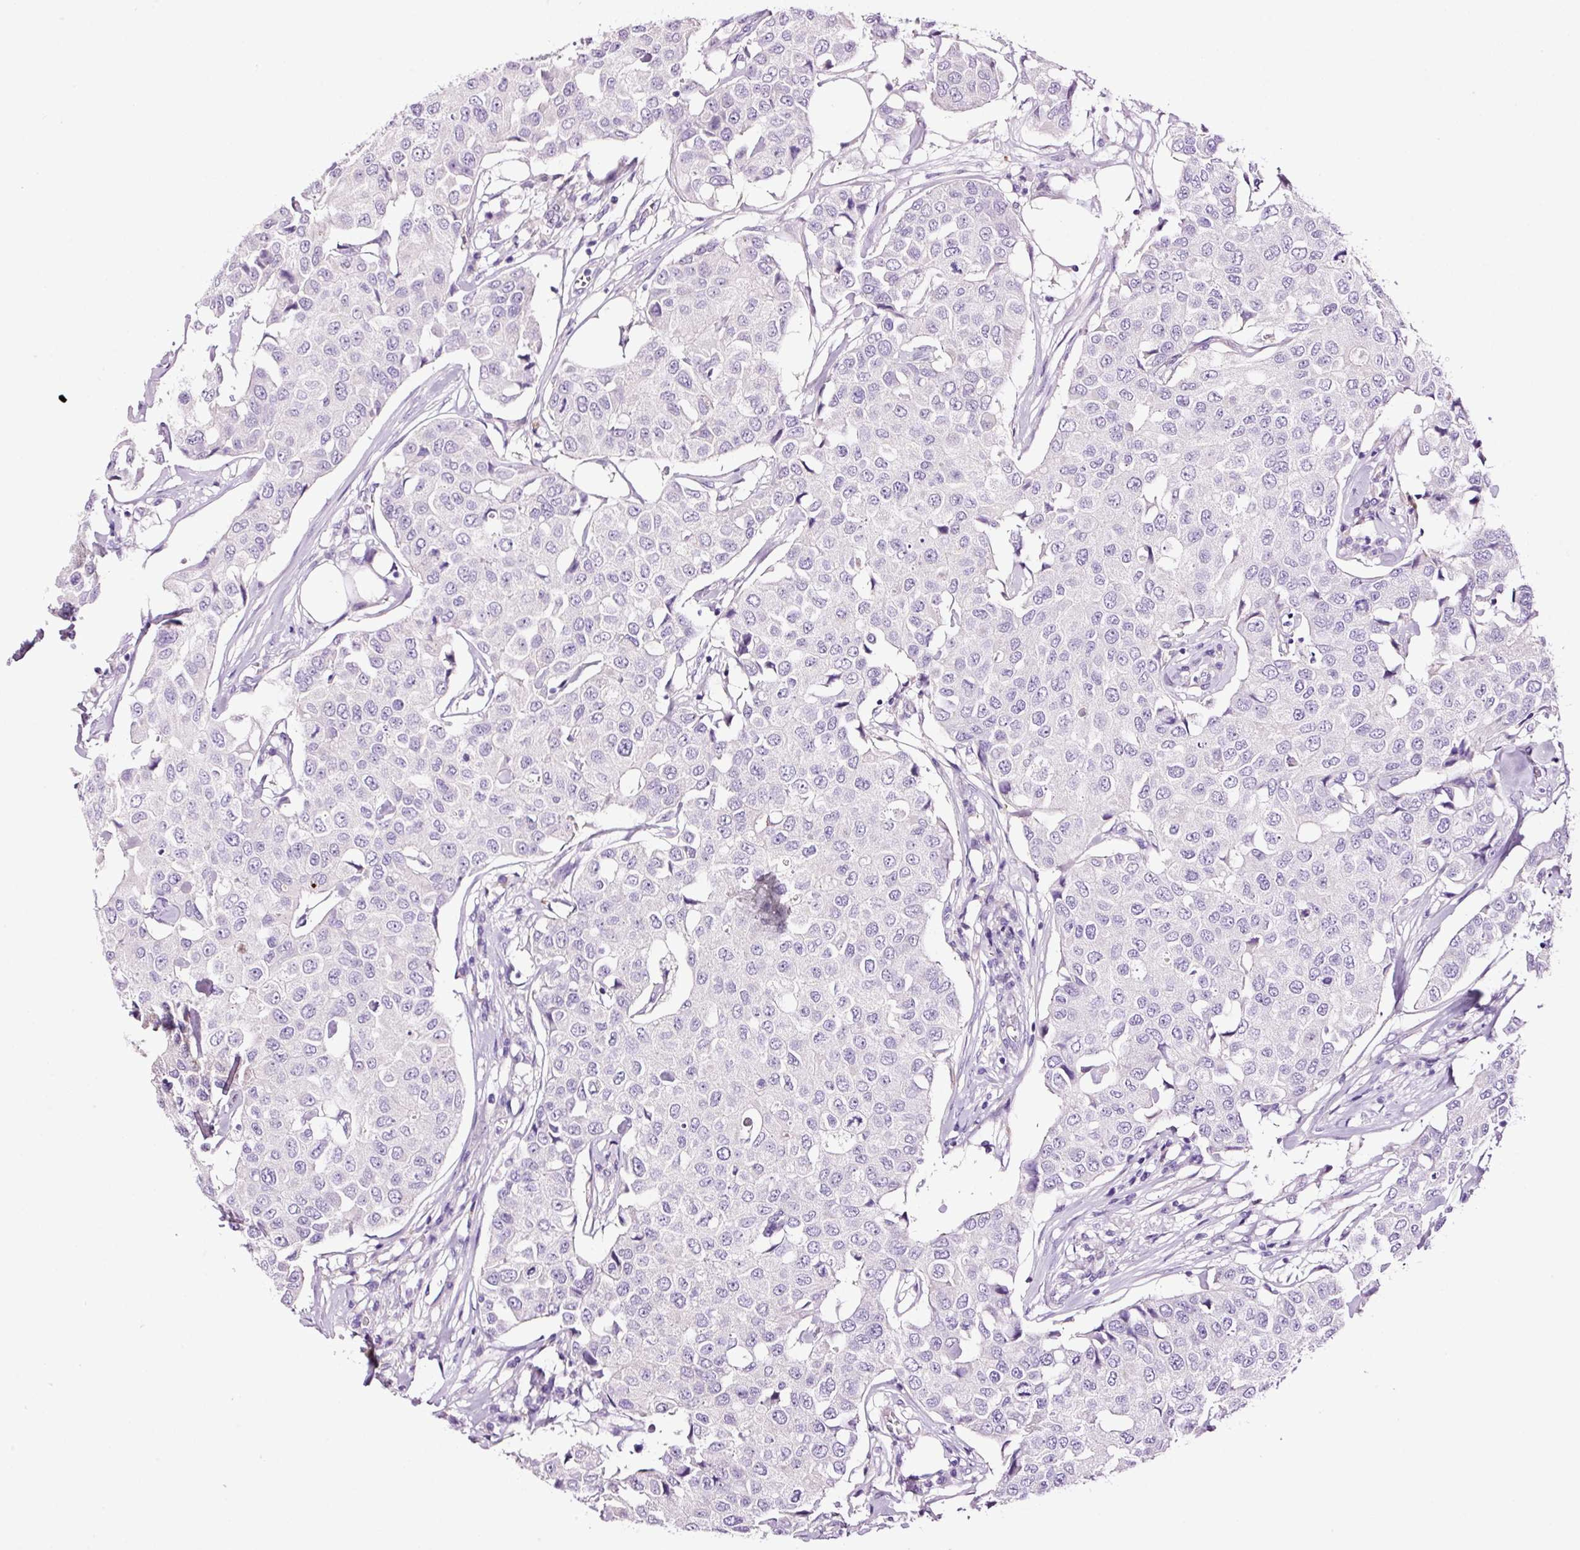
{"staining": {"intensity": "negative", "quantity": "none", "location": "none"}, "tissue": "breast cancer", "cell_type": "Tumor cells", "image_type": "cancer", "snomed": [{"axis": "morphology", "description": "Duct carcinoma"}, {"axis": "topography", "description": "Breast"}], "caption": "Immunohistochemistry (IHC) image of neoplastic tissue: human breast cancer (intraductal carcinoma) stained with DAB (3,3'-diaminobenzidine) reveals no significant protein positivity in tumor cells.", "gene": "PAM", "patient": {"sex": "female", "age": 80}}